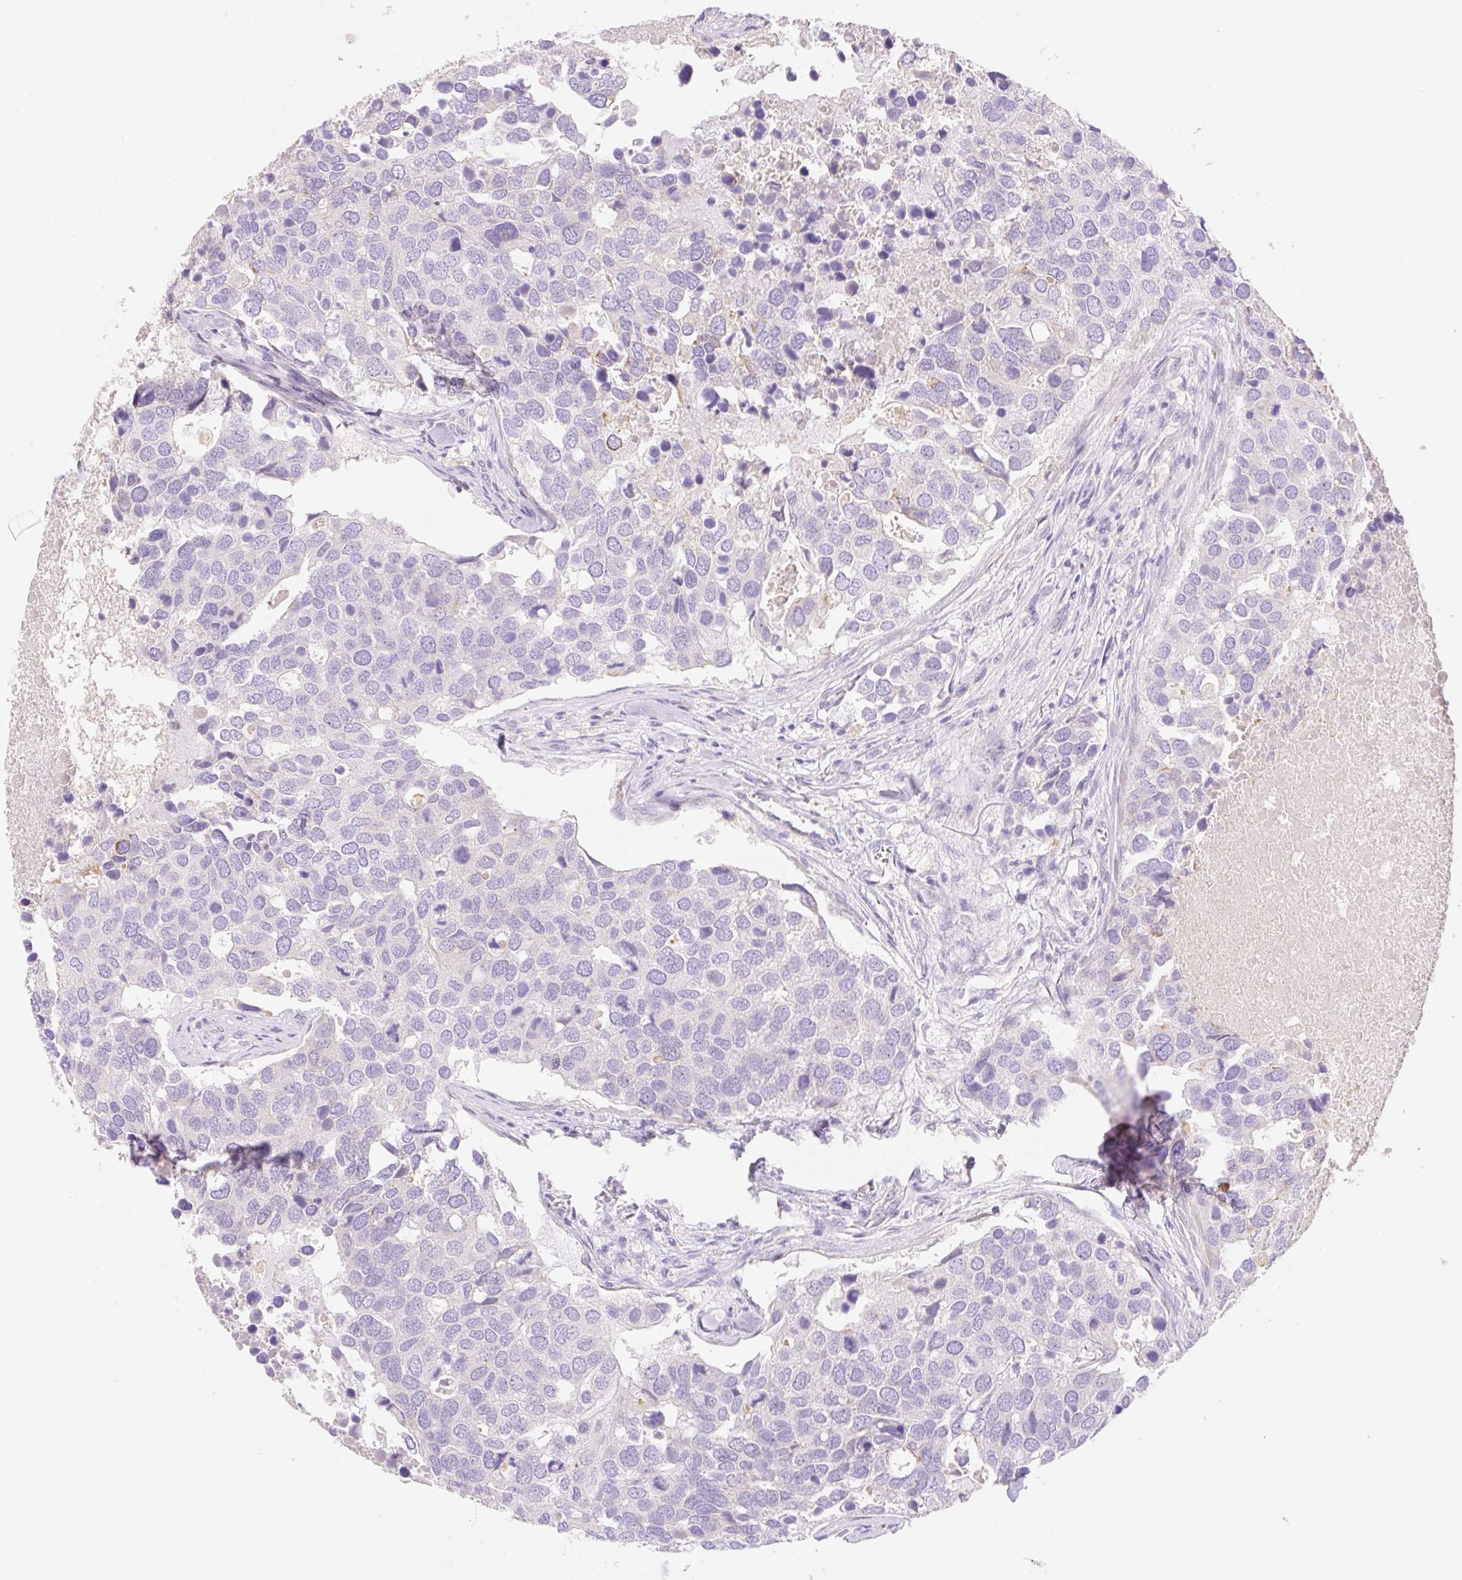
{"staining": {"intensity": "negative", "quantity": "none", "location": "none"}, "tissue": "breast cancer", "cell_type": "Tumor cells", "image_type": "cancer", "snomed": [{"axis": "morphology", "description": "Duct carcinoma"}, {"axis": "topography", "description": "Breast"}], "caption": "Immunohistochemical staining of breast cancer exhibits no significant expression in tumor cells.", "gene": "DENND5A", "patient": {"sex": "female", "age": 83}}